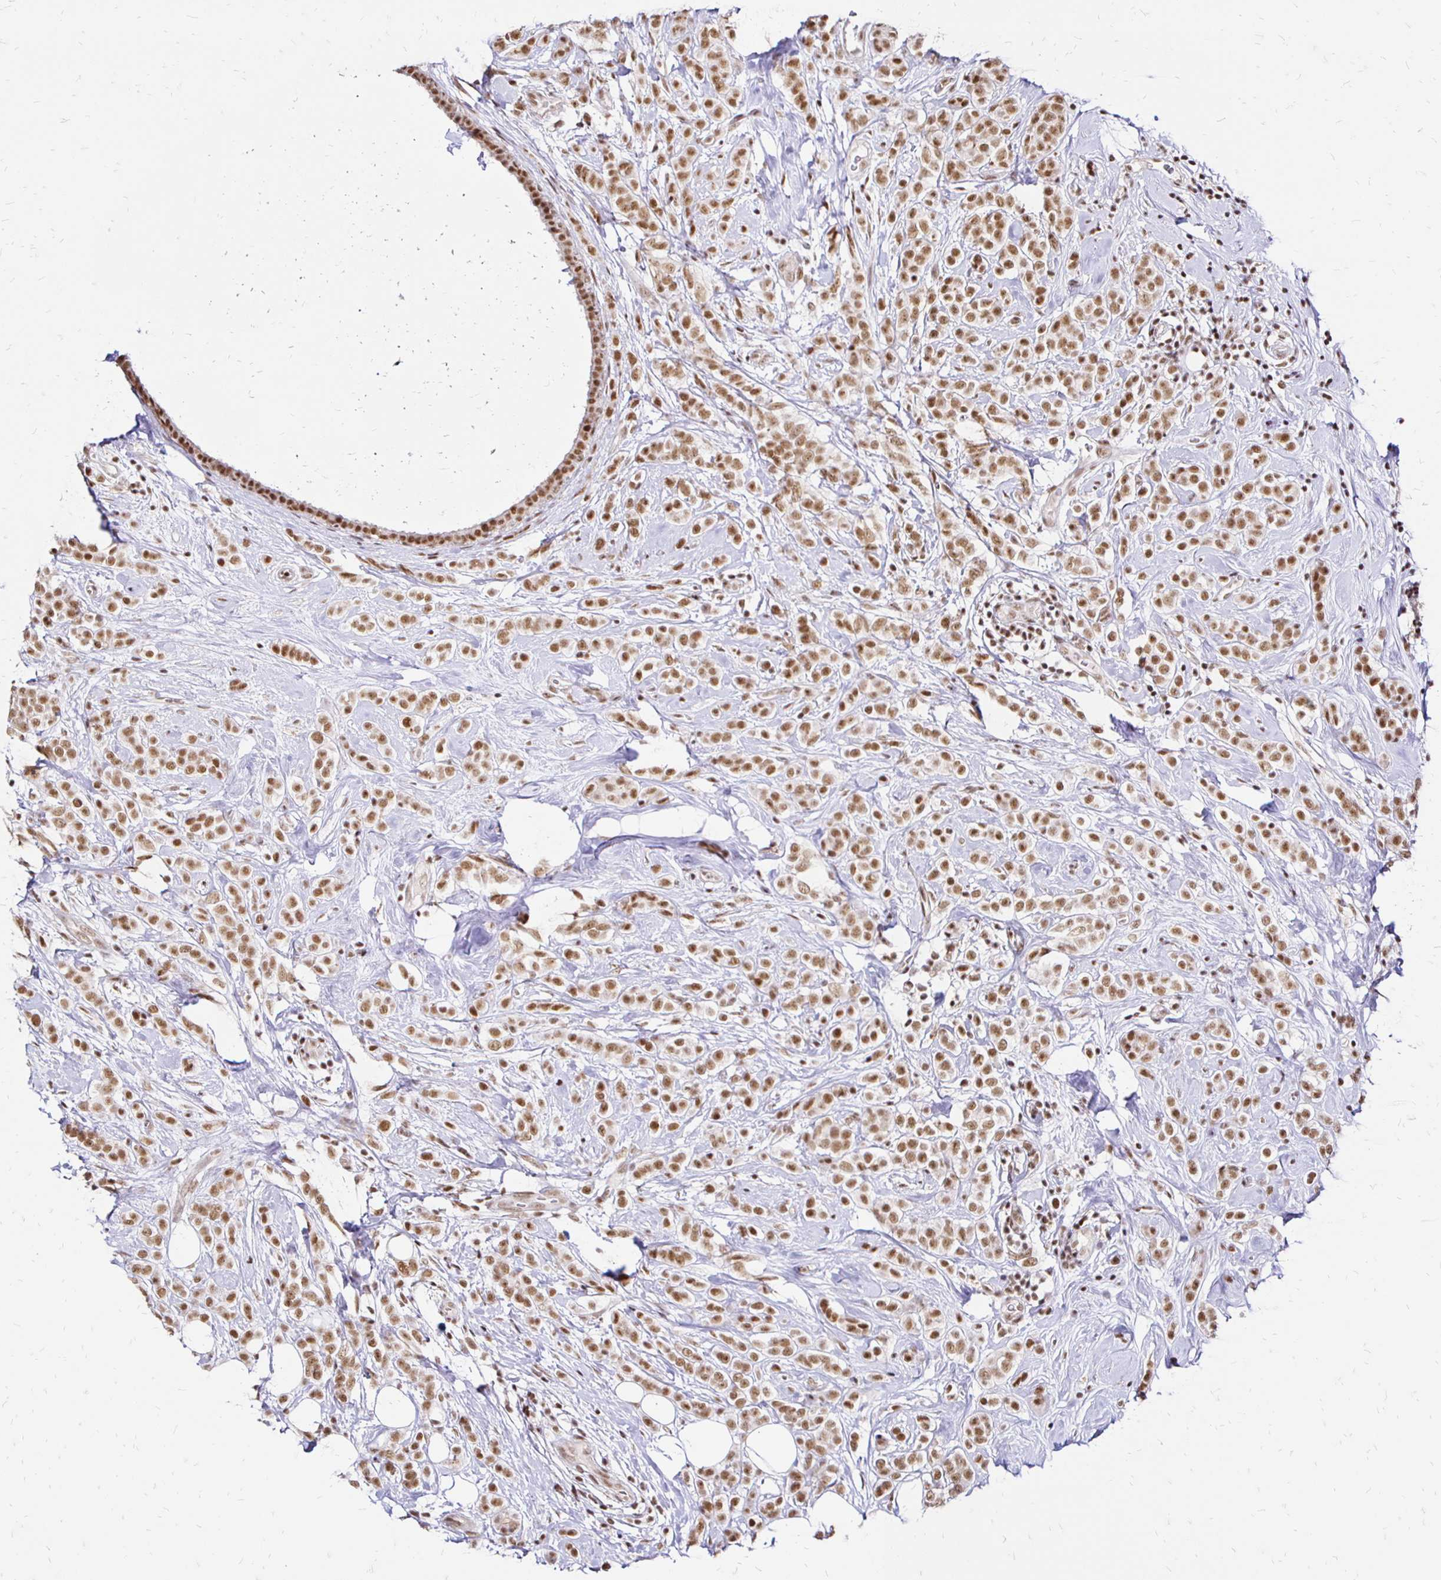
{"staining": {"intensity": "moderate", "quantity": ">75%", "location": "nuclear"}, "tissue": "breast cancer", "cell_type": "Tumor cells", "image_type": "cancer", "snomed": [{"axis": "morphology", "description": "Lobular carcinoma"}, {"axis": "topography", "description": "Breast"}], "caption": "Approximately >75% of tumor cells in human breast lobular carcinoma display moderate nuclear protein positivity as visualized by brown immunohistochemical staining.", "gene": "SIN3A", "patient": {"sex": "female", "age": 49}}